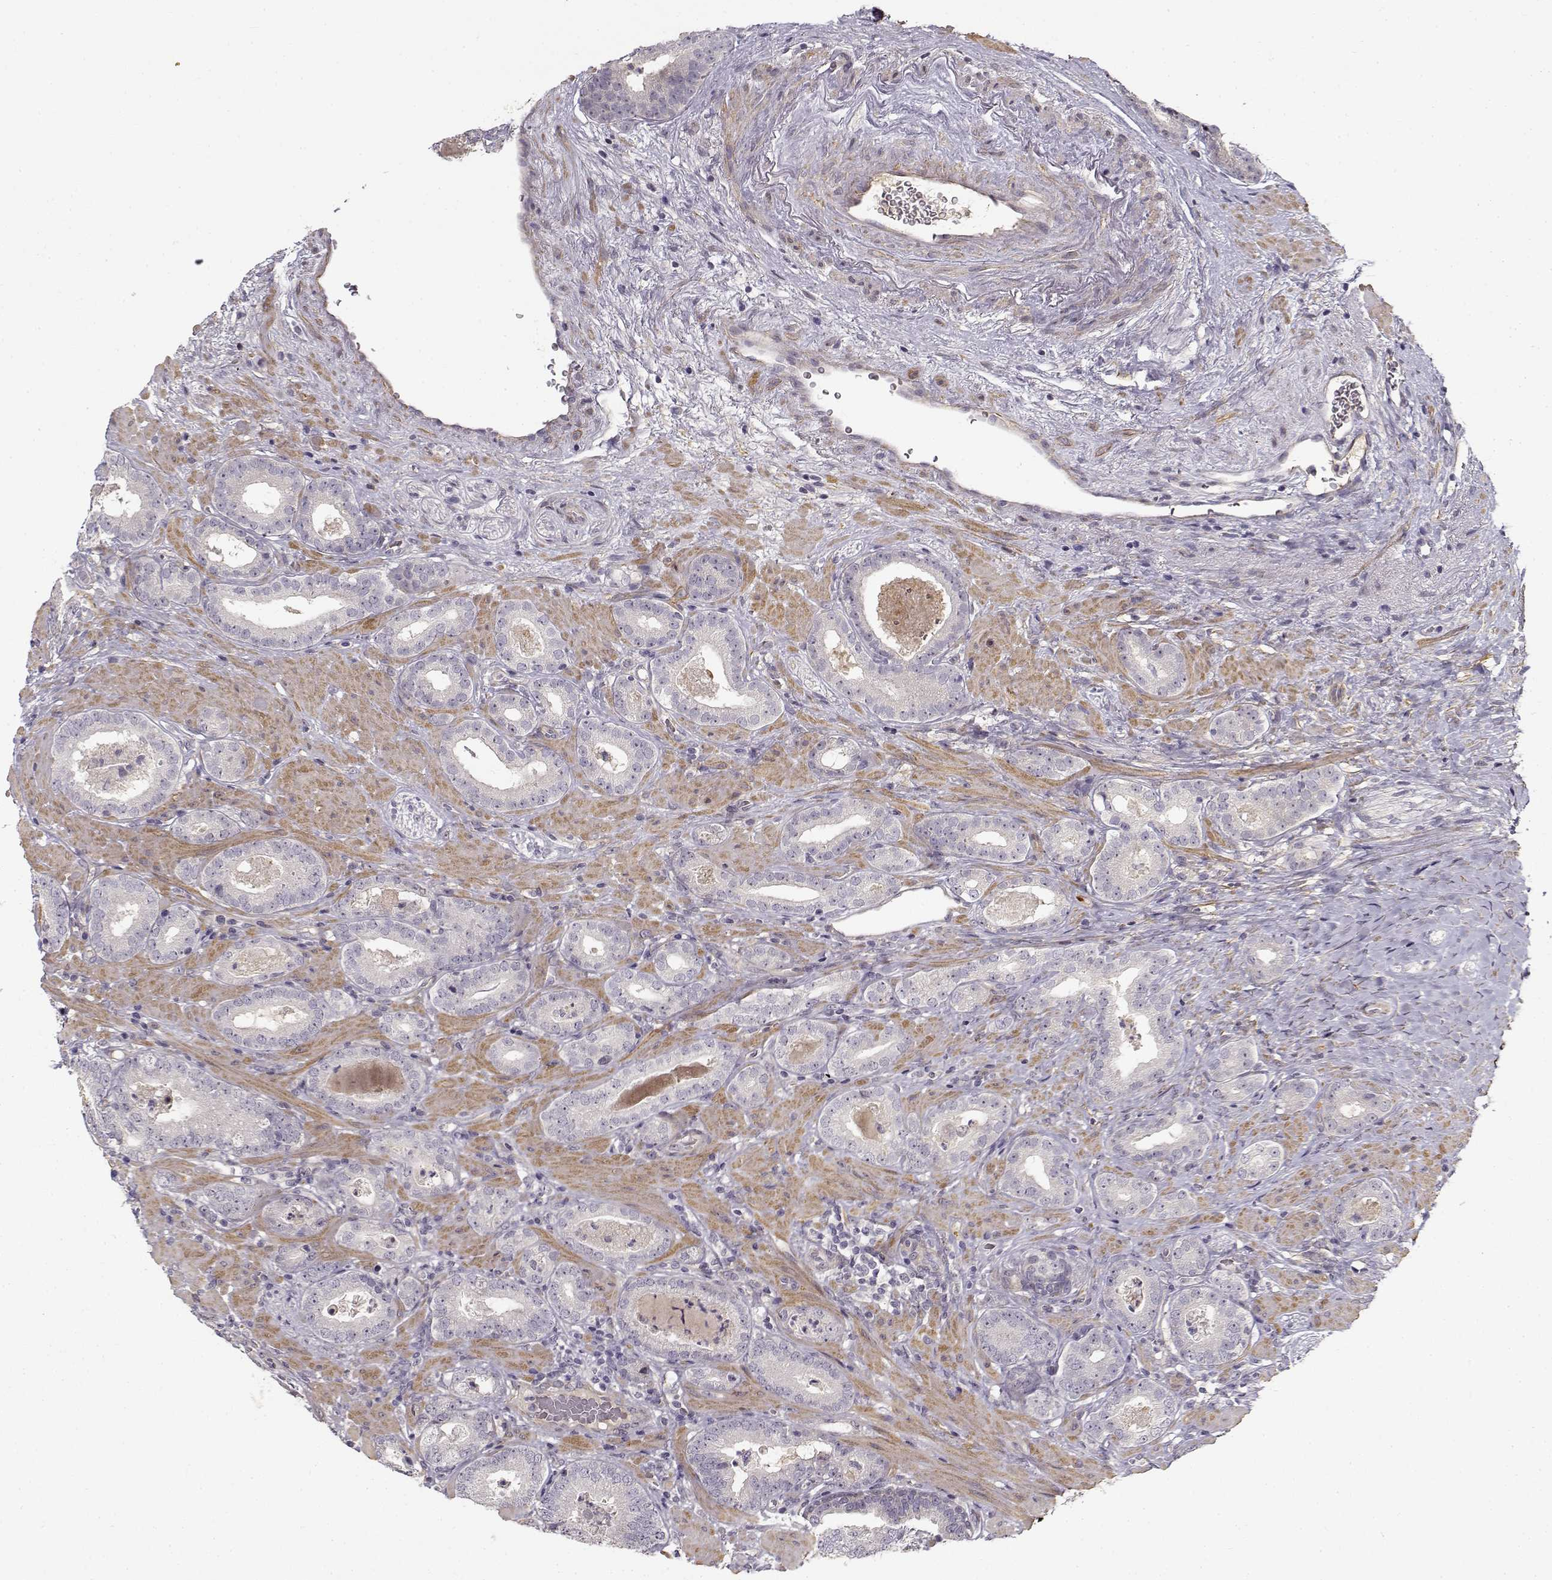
{"staining": {"intensity": "negative", "quantity": "none", "location": "none"}, "tissue": "prostate cancer", "cell_type": "Tumor cells", "image_type": "cancer", "snomed": [{"axis": "morphology", "description": "Adenocarcinoma, Low grade"}, {"axis": "topography", "description": "Prostate"}], "caption": "High power microscopy histopathology image of an immunohistochemistry image of prostate cancer (adenocarcinoma (low-grade)), revealing no significant expression in tumor cells. (DAB (3,3'-diaminobenzidine) immunohistochemistry visualized using brightfield microscopy, high magnification).", "gene": "RGS9BP", "patient": {"sex": "male", "age": 60}}